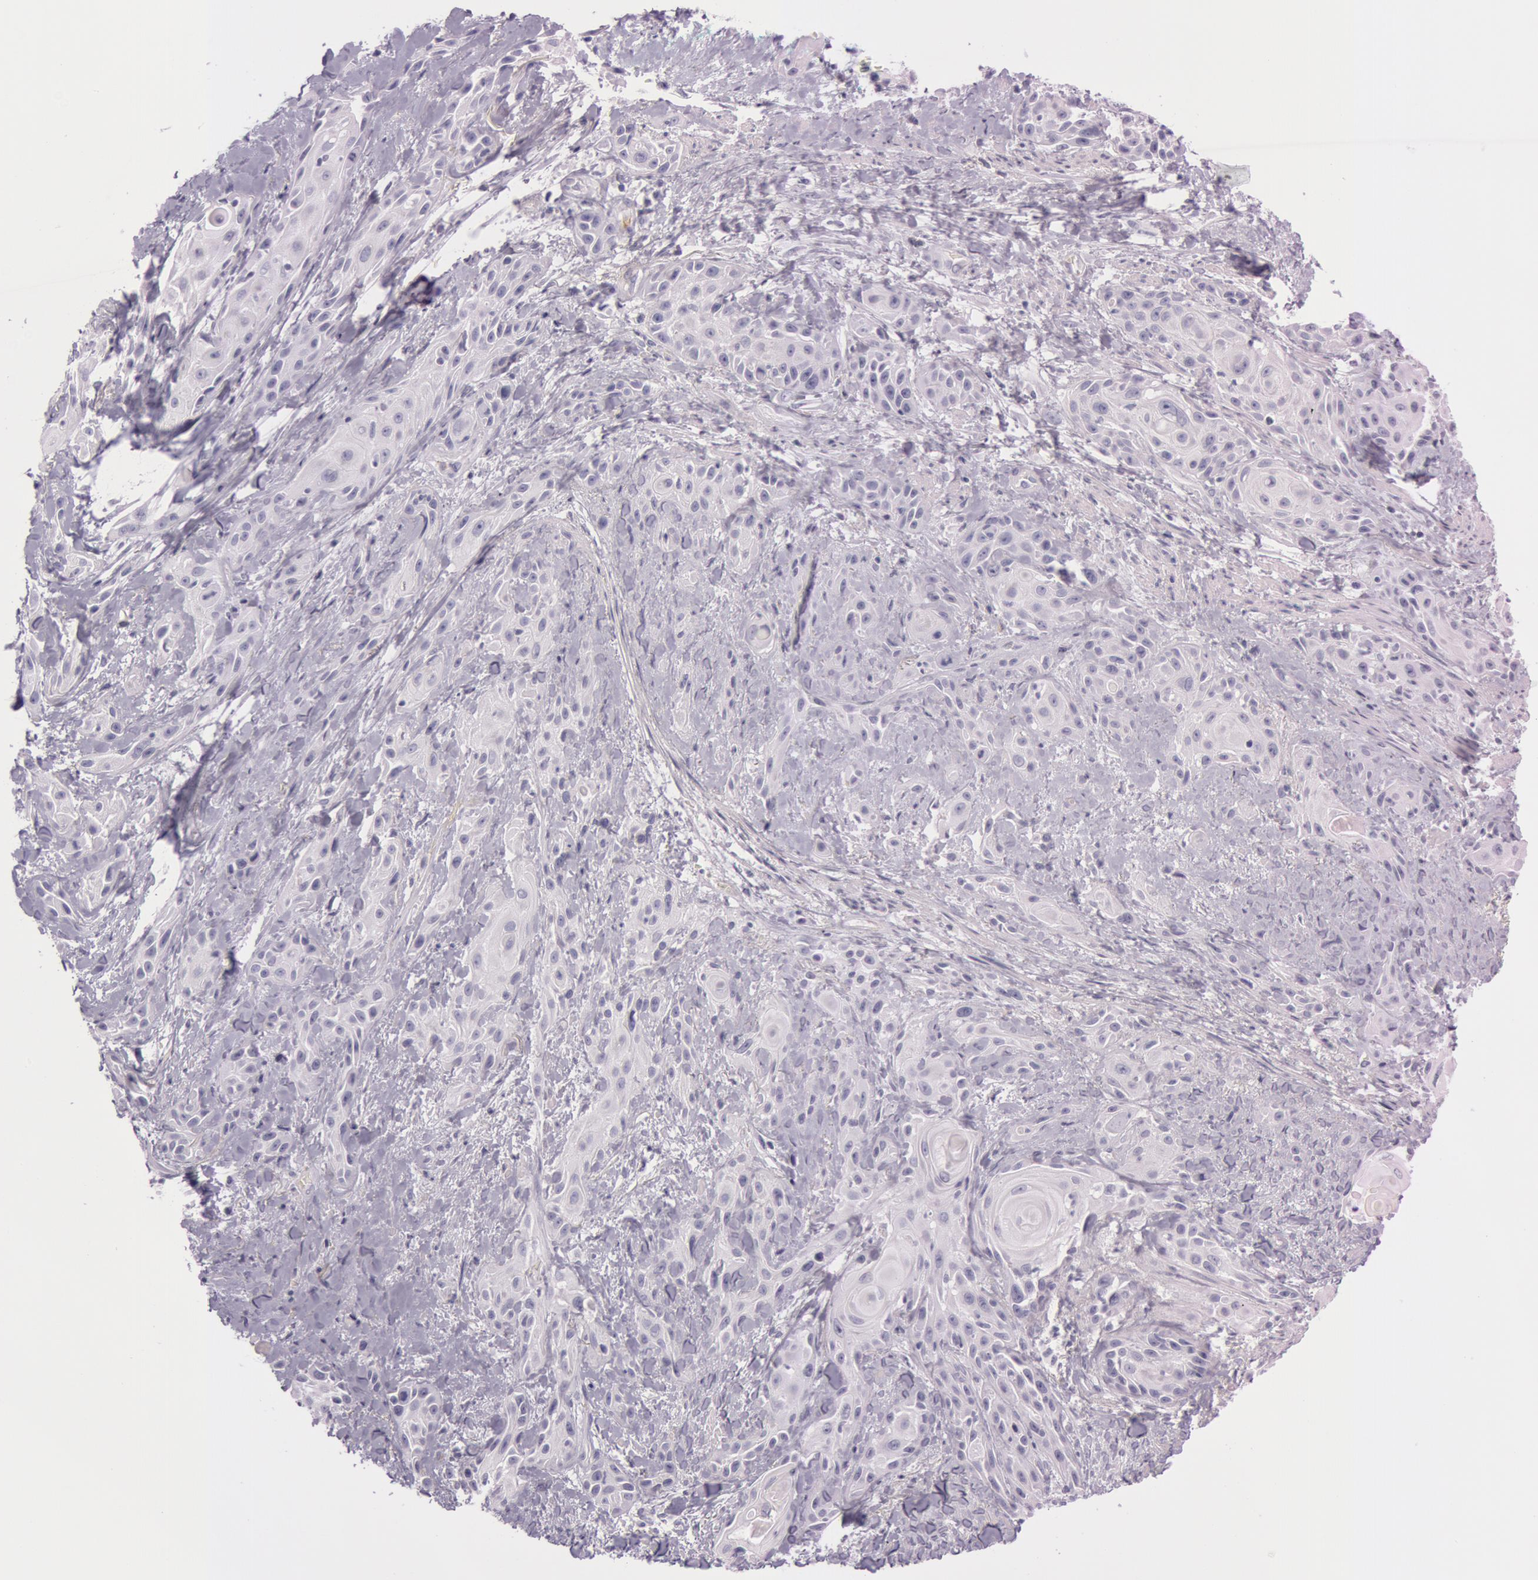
{"staining": {"intensity": "negative", "quantity": "none", "location": "none"}, "tissue": "skin cancer", "cell_type": "Tumor cells", "image_type": "cancer", "snomed": [{"axis": "morphology", "description": "Squamous cell carcinoma, NOS"}, {"axis": "topography", "description": "Skin"}, {"axis": "topography", "description": "Anal"}], "caption": "A micrograph of human skin cancer is negative for staining in tumor cells.", "gene": "FOLH1", "patient": {"sex": "male", "age": 64}}